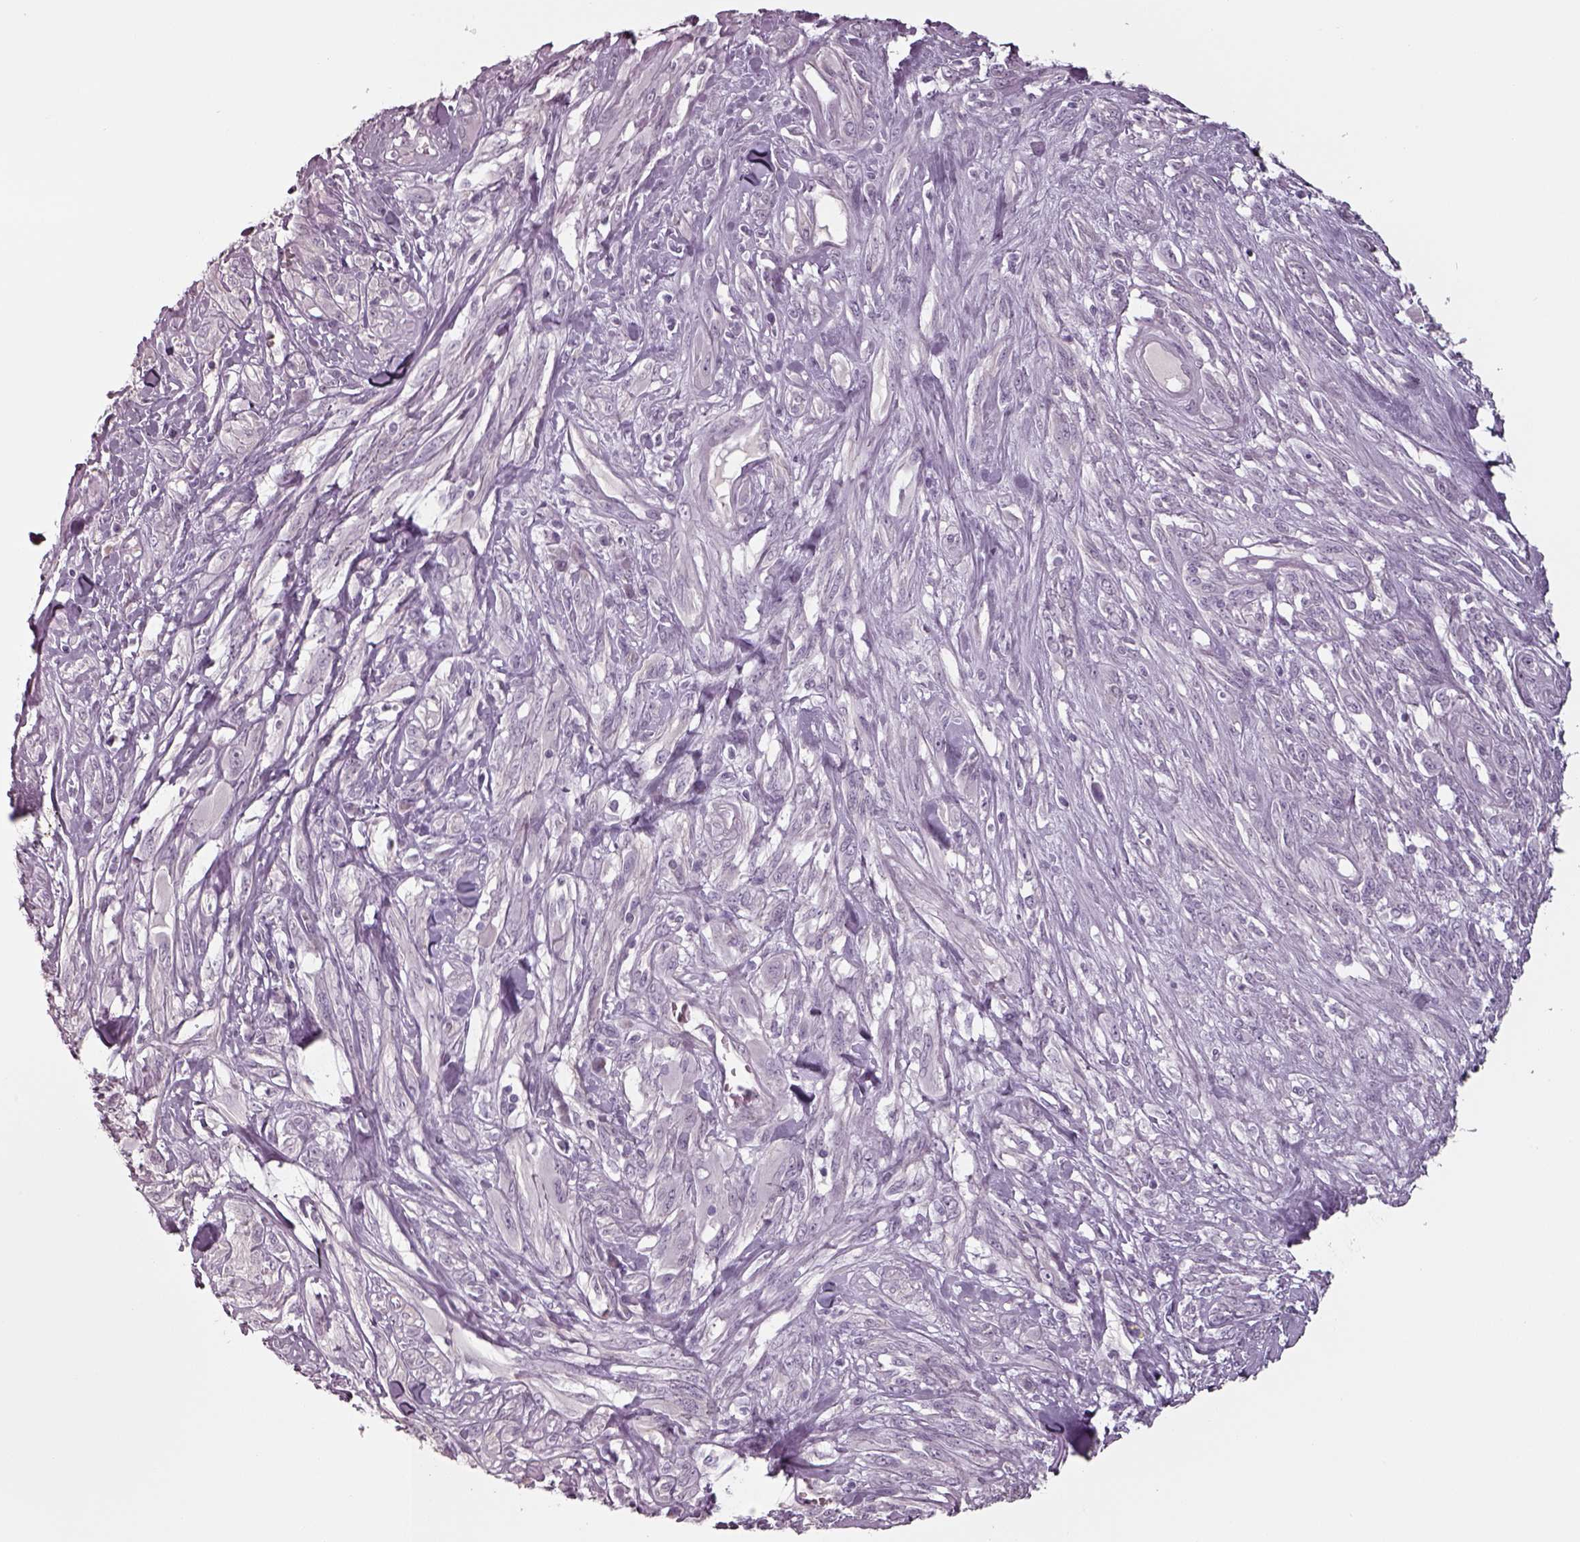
{"staining": {"intensity": "negative", "quantity": "none", "location": "none"}, "tissue": "melanoma", "cell_type": "Tumor cells", "image_type": "cancer", "snomed": [{"axis": "morphology", "description": "Malignant melanoma, NOS"}, {"axis": "topography", "description": "Skin"}], "caption": "Immunohistochemistry histopathology image of human malignant melanoma stained for a protein (brown), which shows no expression in tumor cells.", "gene": "SEPTIN14", "patient": {"sex": "female", "age": 91}}